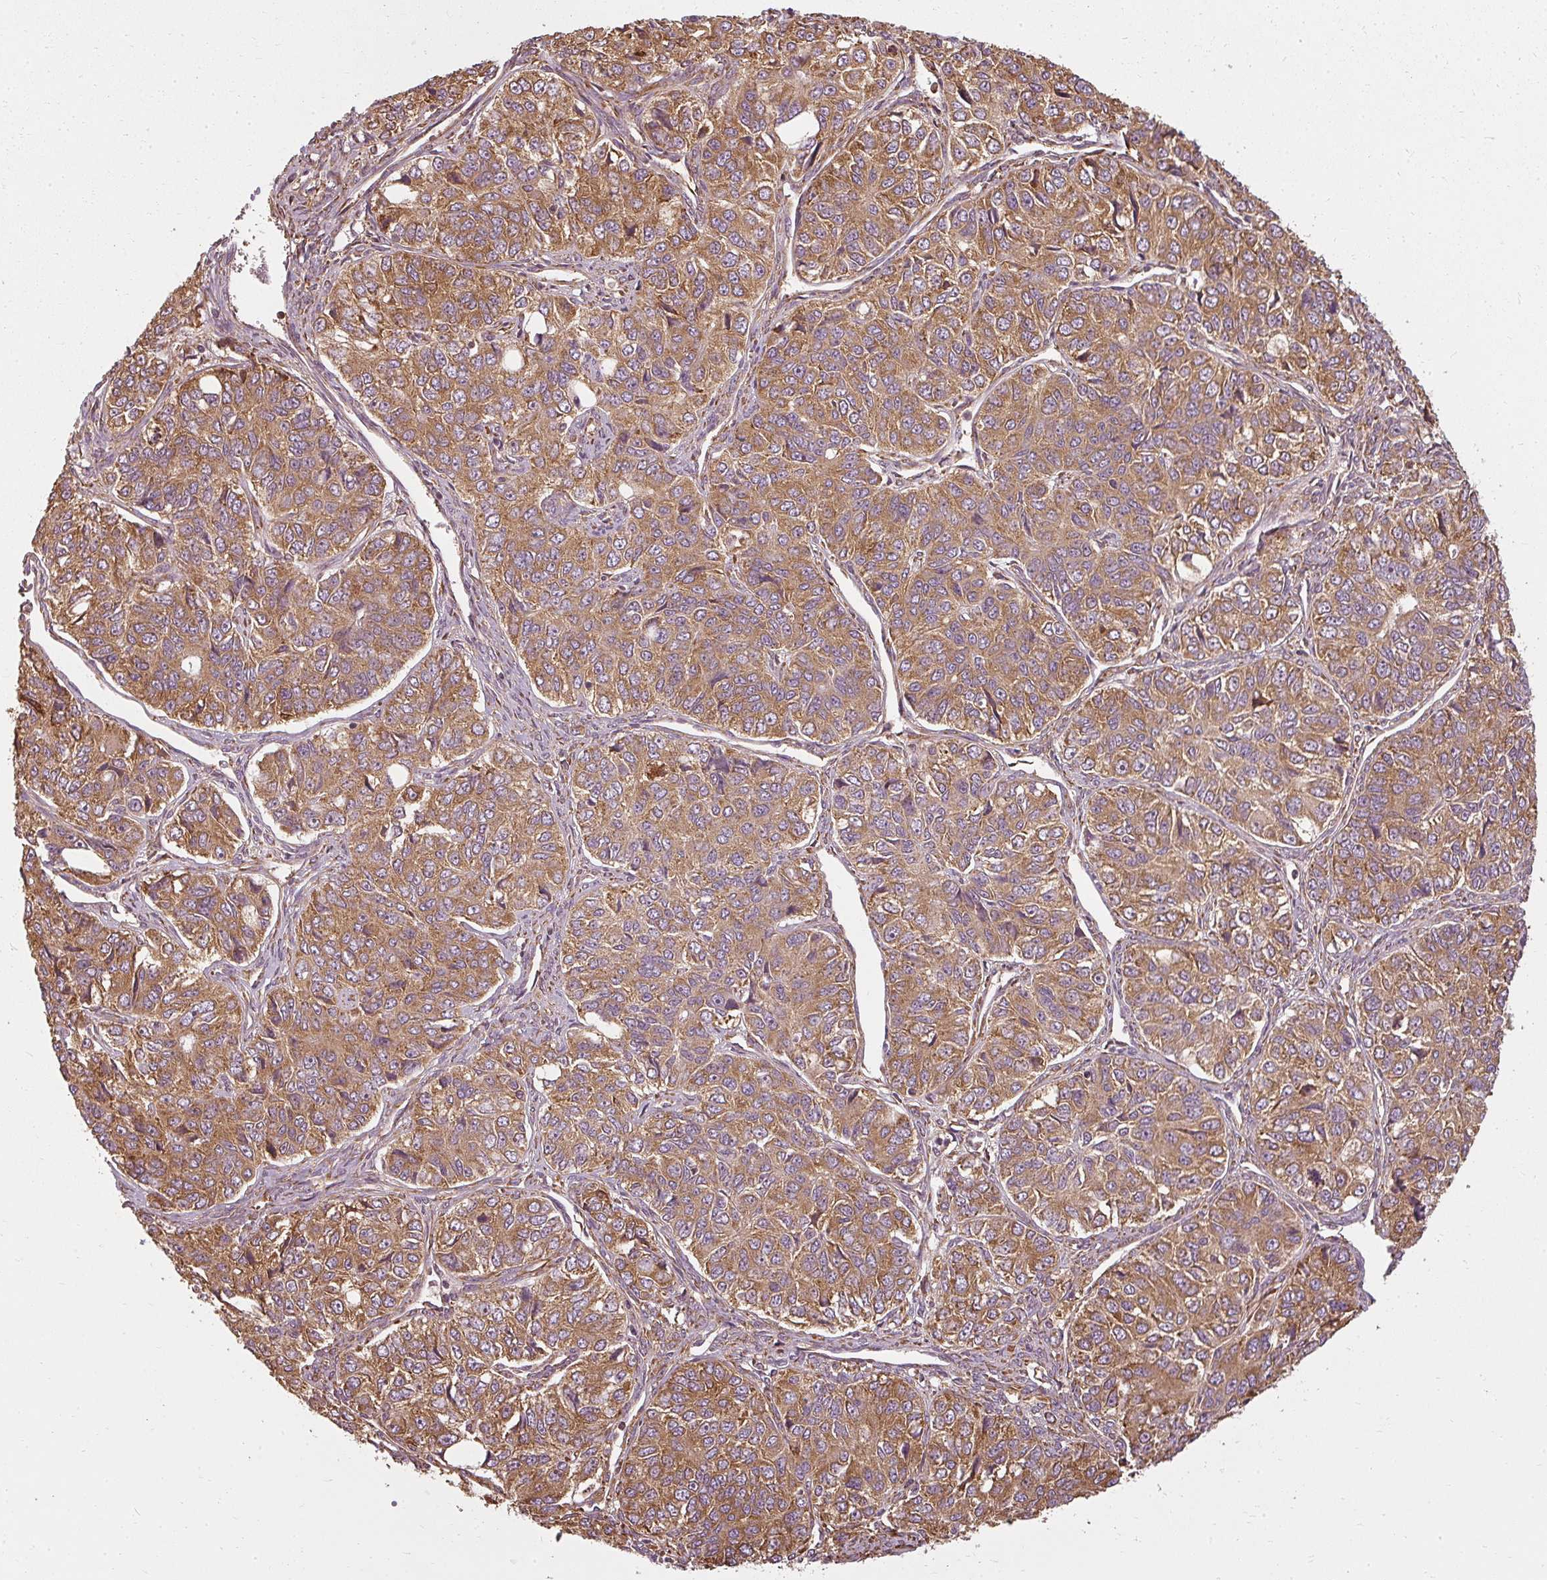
{"staining": {"intensity": "strong", "quantity": ">75%", "location": "cytoplasmic/membranous"}, "tissue": "ovarian cancer", "cell_type": "Tumor cells", "image_type": "cancer", "snomed": [{"axis": "morphology", "description": "Carcinoma, endometroid"}, {"axis": "topography", "description": "Ovary"}], "caption": "Strong cytoplasmic/membranous protein positivity is appreciated in about >75% of tumor cells in ovarian endometroid carcinoma. Using DAB (3,3'-diaminobenzidine) (brown) and hematoxylin (blue) stains, captured at high magnification using brightfield microscopy.", "gene": "RPL24", "patient": {"sex": "female", "age": 51}}